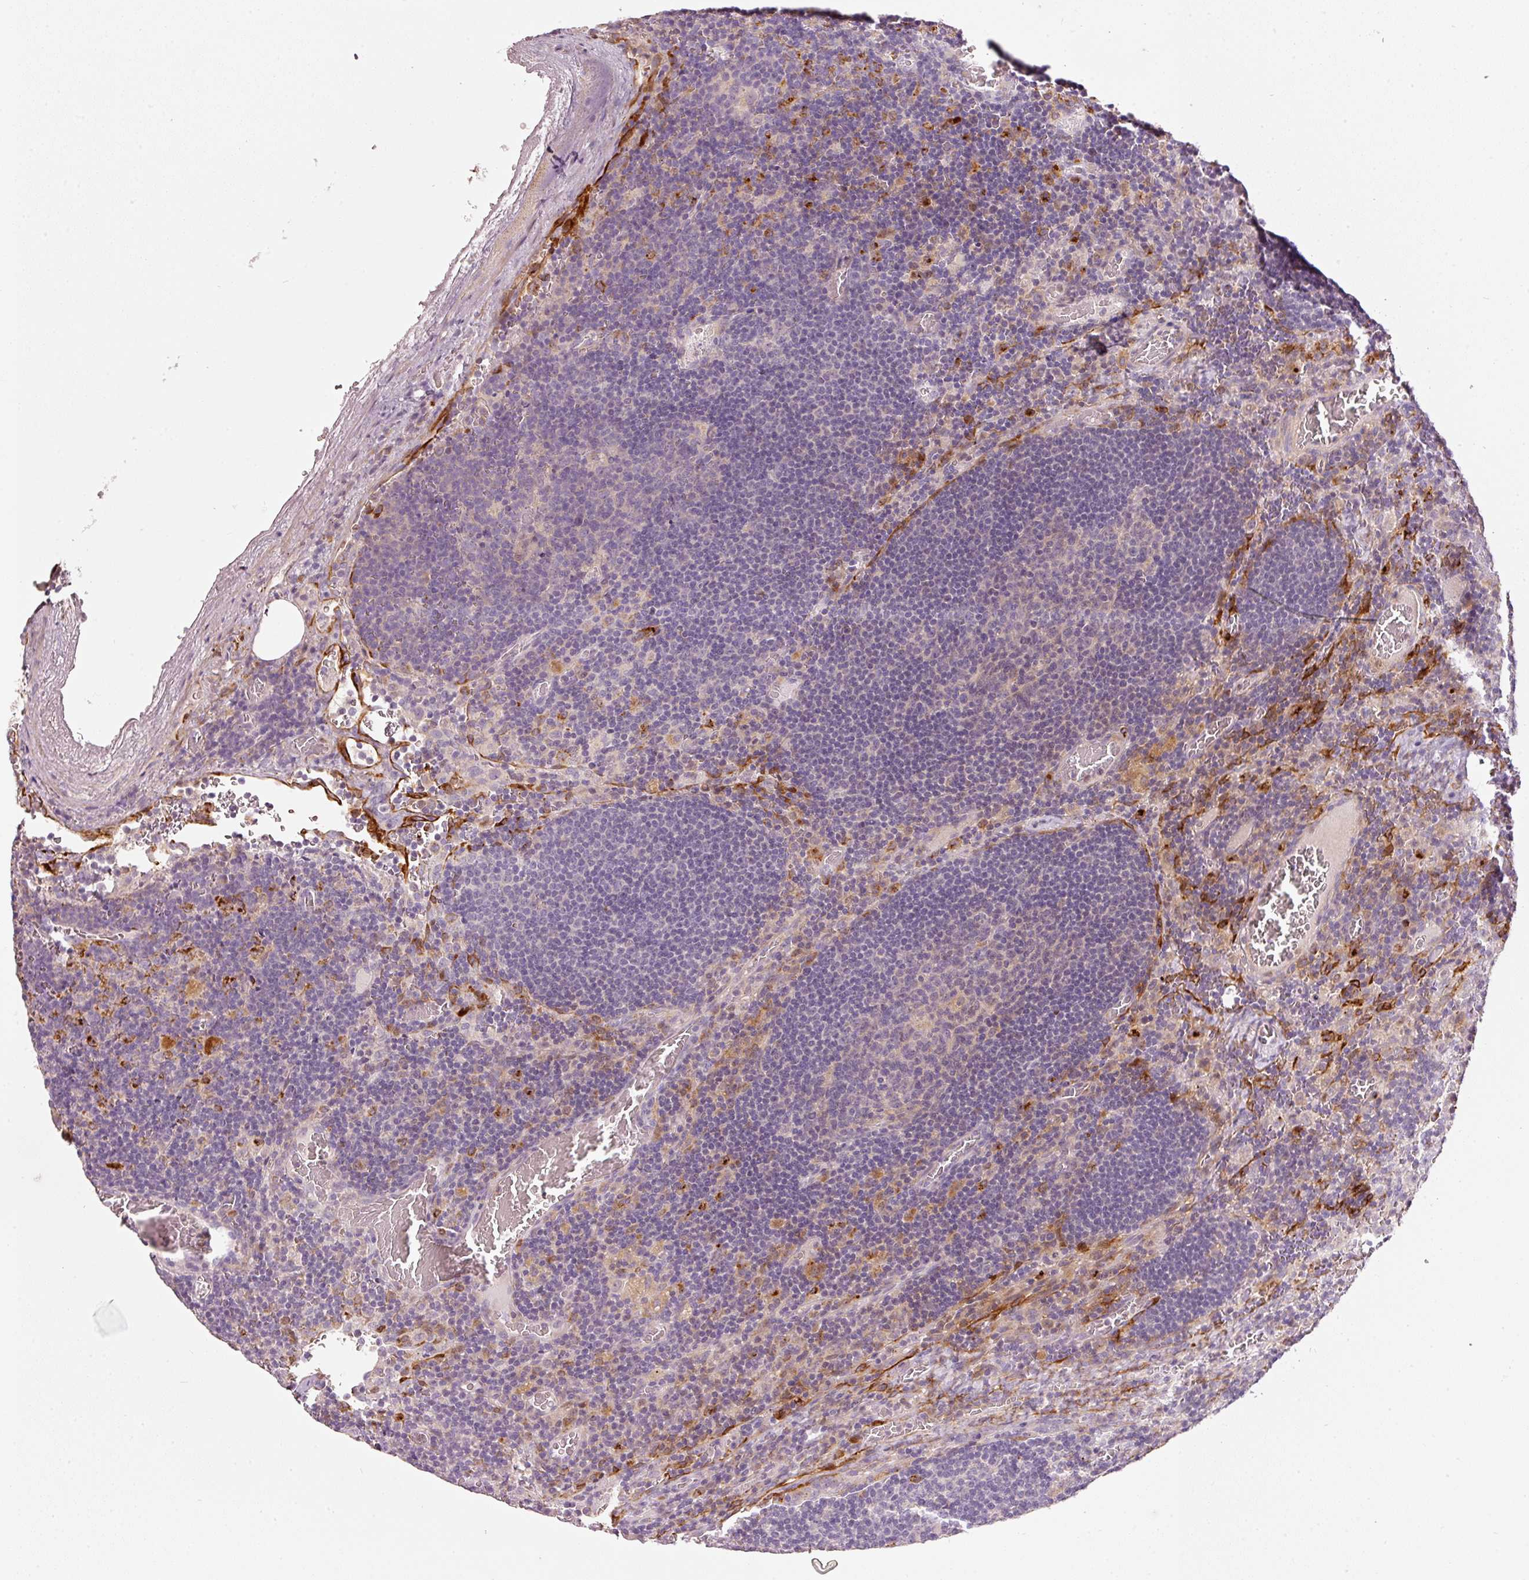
{"staining": {"intensity": "negative", "quantity": "none", "location": "none"}, "tissue": "lymph node", "cell_type": "Germinal center cells", "image_type": "normal", "snomed": [{"axis": "morphology", "description": "Normal tissue, NOS"}, {"axis": "topography", "description": "Lymph node"}], "caption": "The micrograph displays no staining of germinal center cells in normal lymph node.", "gene": "KLHL21", "patient": {"sex": "male", "age": 50}}